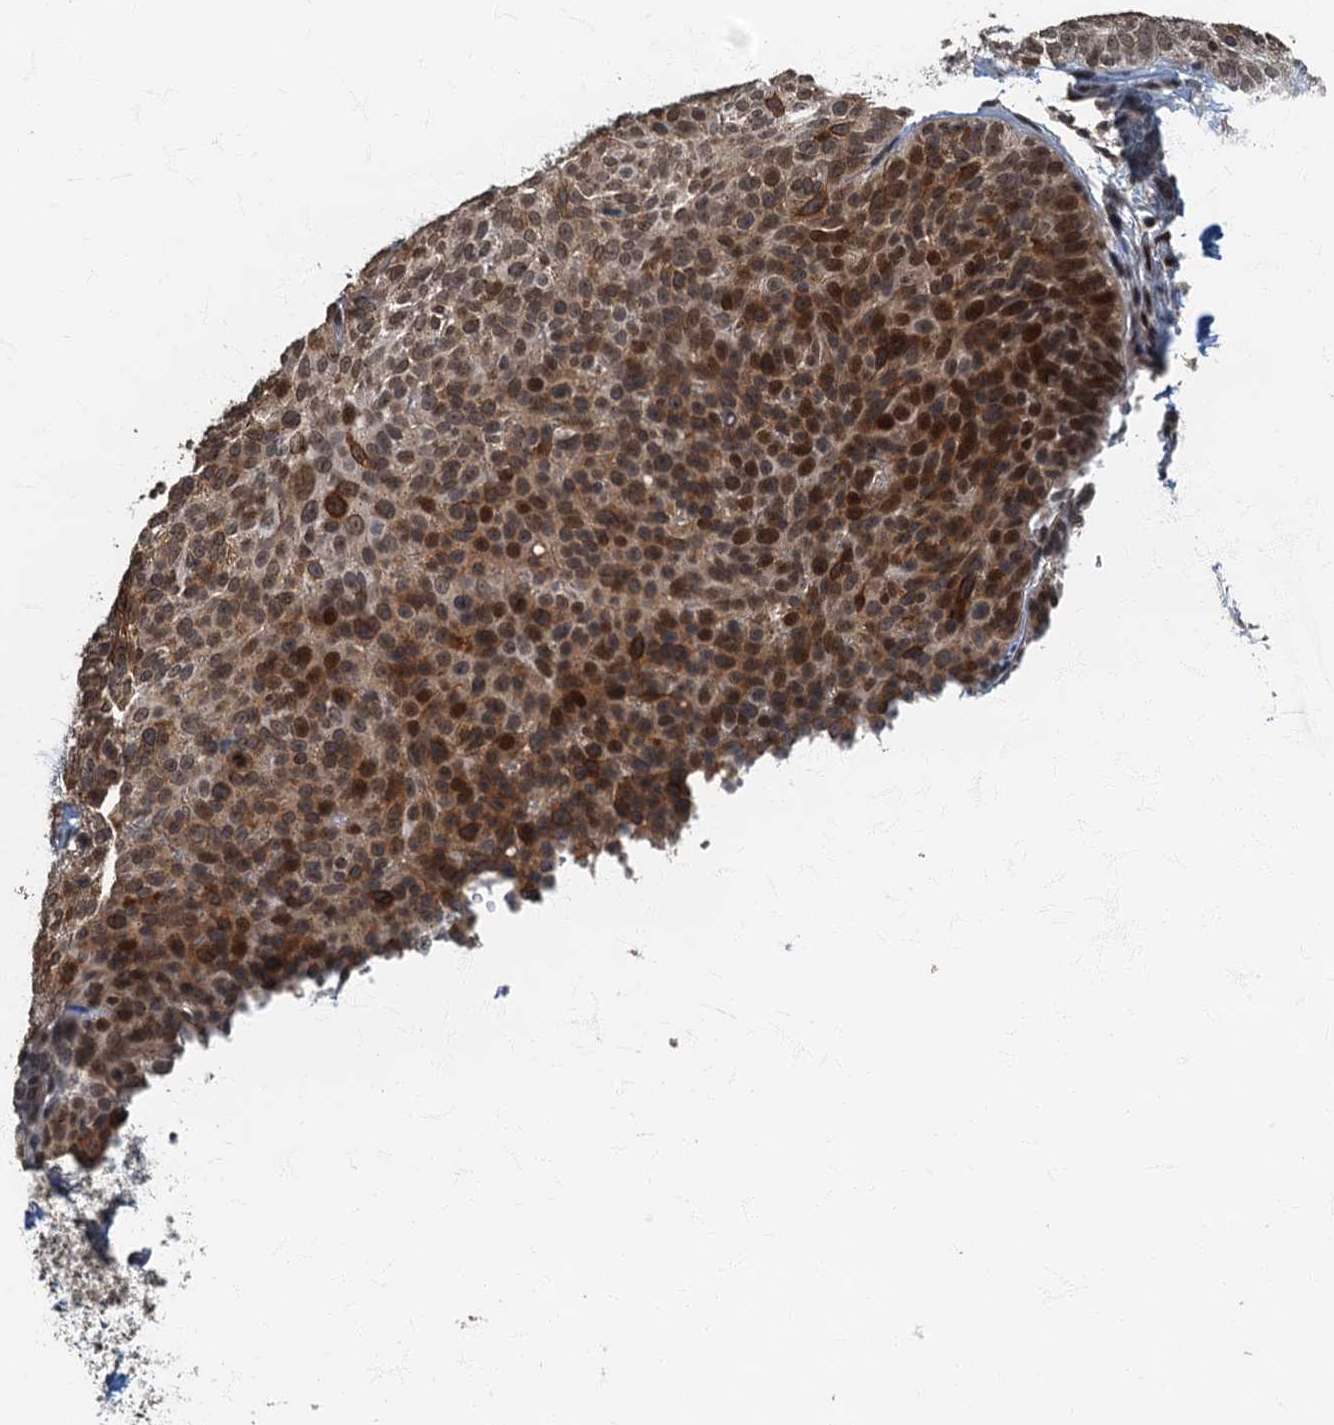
{"staining": {"intensity": "strong", "quantity": "25%-75%", "location": "cytoplasmic/membranous,nuclear"}, "tissue": "skin cancer", "cell_type": "Tumor cells", "image_type": "cancer", "snomed": [{"axis": "morphology", "description": "Basal cell carcinoma"}, {"axis": "topography", "description": "Skin"}], "caption": "Protein analysis of skin cancer (basal cell carcinoma) tissue shows strong cytoplasmic/membranous and nuclear positivity in about 25%-75% of tumor cells.", "gene": "CKAP2L", "patient": {"sex": "male", "age": 85}}